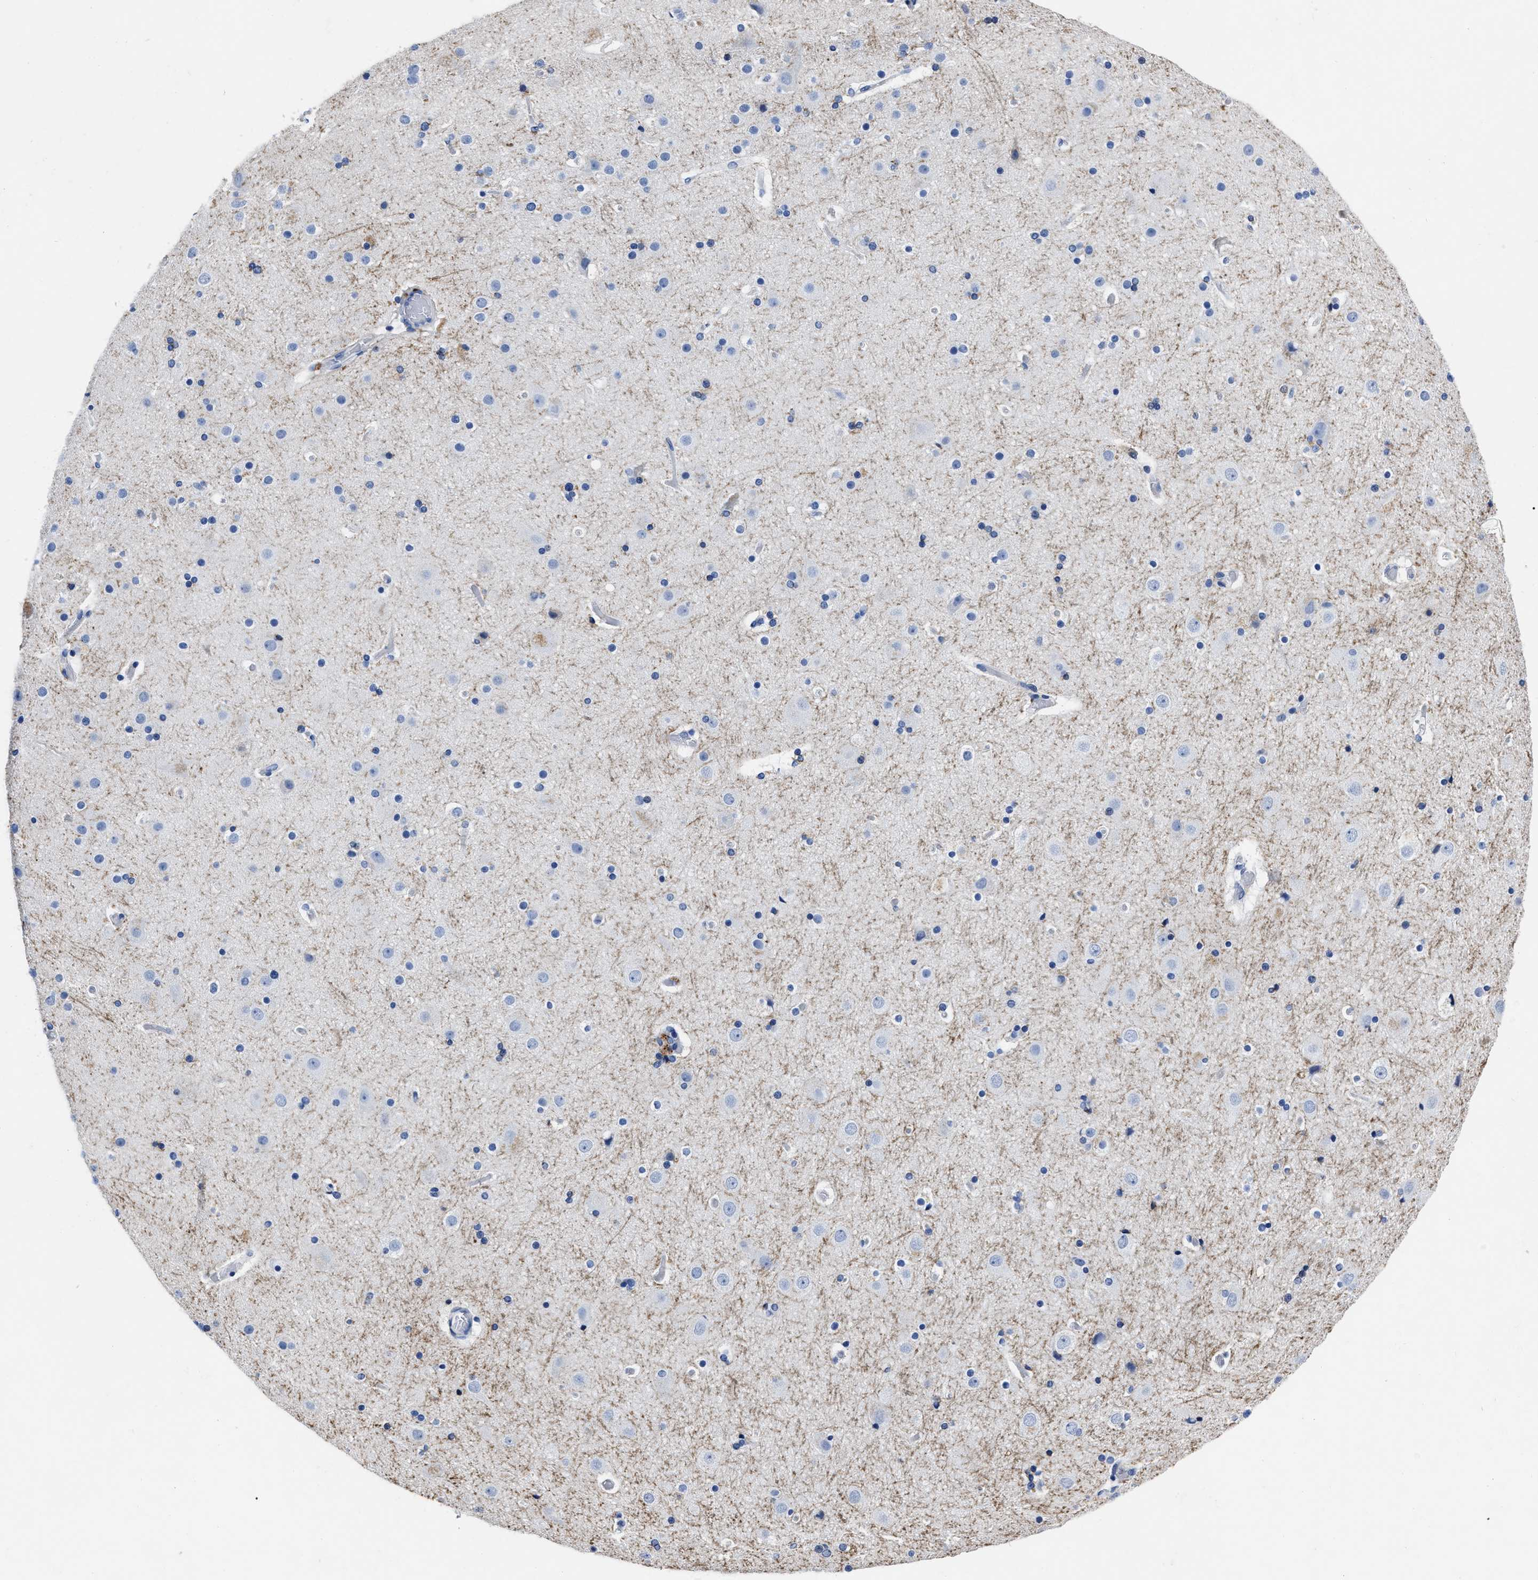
{"staining": {"intensity": "negative", "quantity": "none", "location": "none"}, "tissue": "cerebral cortex", "cell_type": "Endothelial cells", "image_type": "normal", "snomed": [{"axis": "morphology", "description": "Normal tissue, NOS"}, {"axis": "topography", "description": "Cerebral cortex"}], "caption": "Immunohistochemical staining of normal human cerebral cortex displays no significant staining in endothelial cells. (Stains: DAB (3,3'-diaminobenzidine) IHC with hematoxylin counter stain, Microscopy: brightfield microscopy at high magnification).", "gene": "OR10G3", "patient": {"sex": "male", "age": 57}}